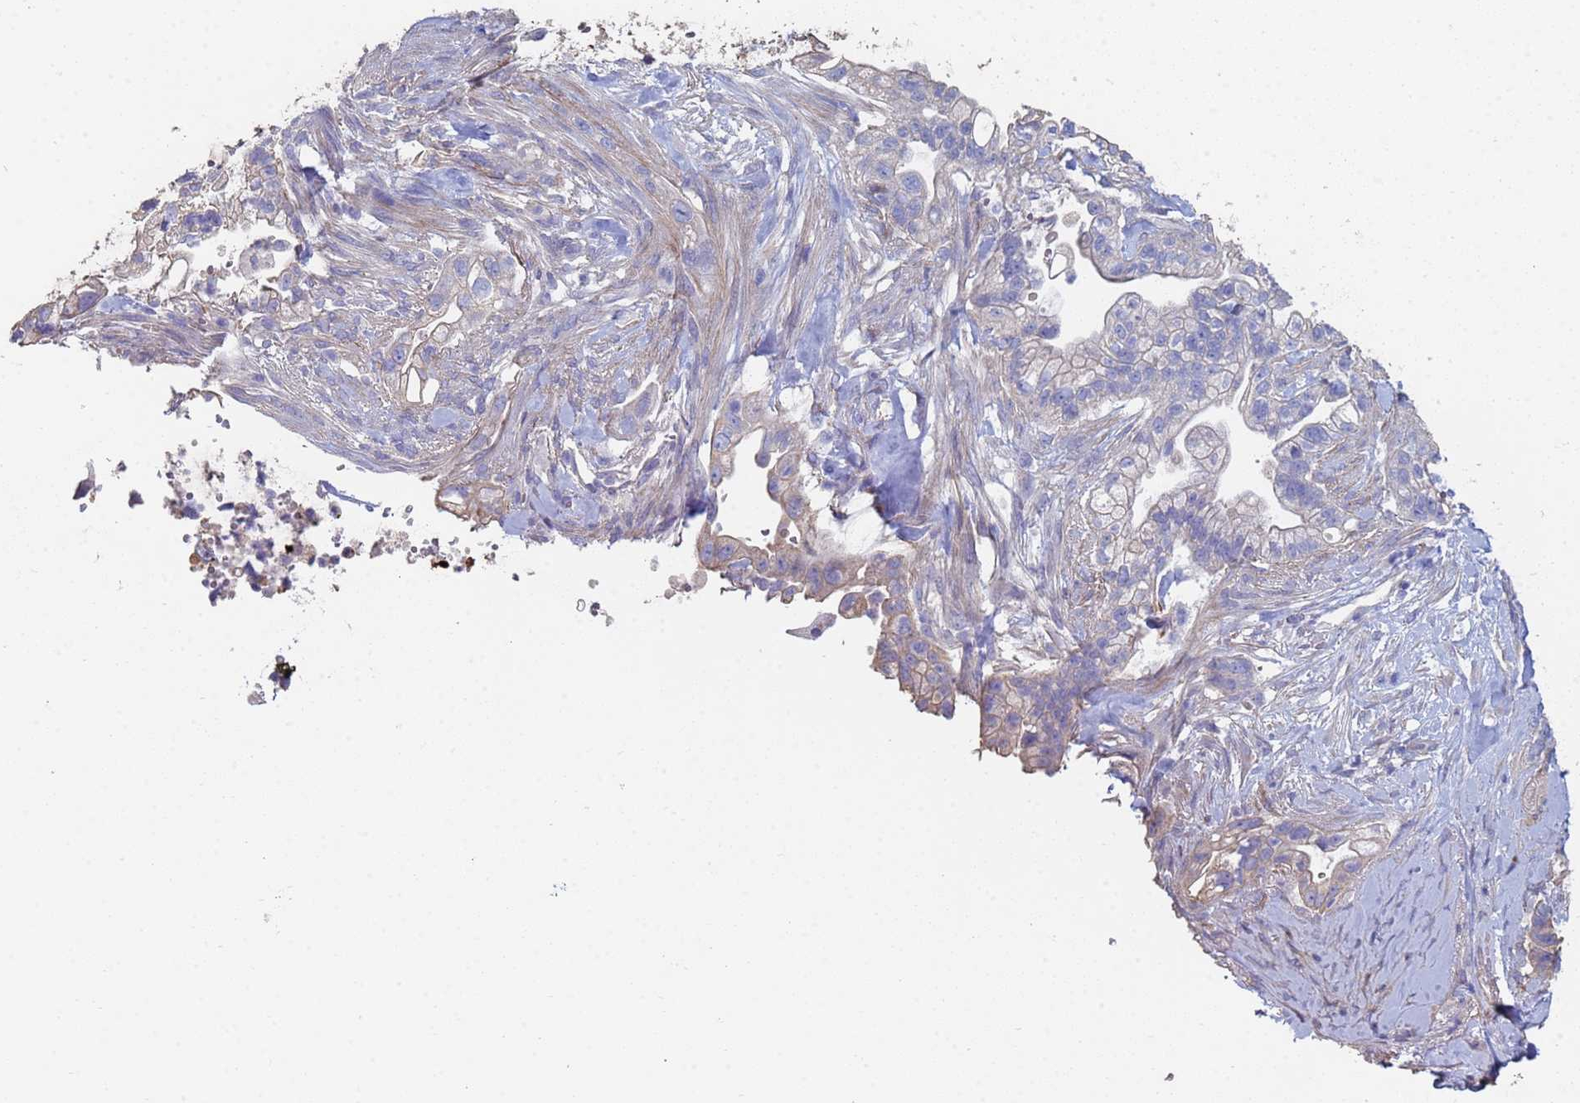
{"staining": {"intensity": "weak", "quantity": "<25%", "location": "cytoplasmic/membranous"}, "tissue": "pancreatic cancer", "cell_type": "Tumor cells", "image_type": "cancer", "snomed": [{"axis": "morphology", "description": "Adenocarcinoma, NOS"}, {"axis": "topography", "description": "Pancreas"}], "caption": "Immunohistochemical staining of human pancreatic cancer displays no significant positivity in tumor cells. The staining is performed using DAB (3,3'-diaminobenzidine) brown chromogen with nuclei counter-stained in using hematoxylin.", "gene": "ABCA8", "patient": {"sex": "male", "age": 44}}